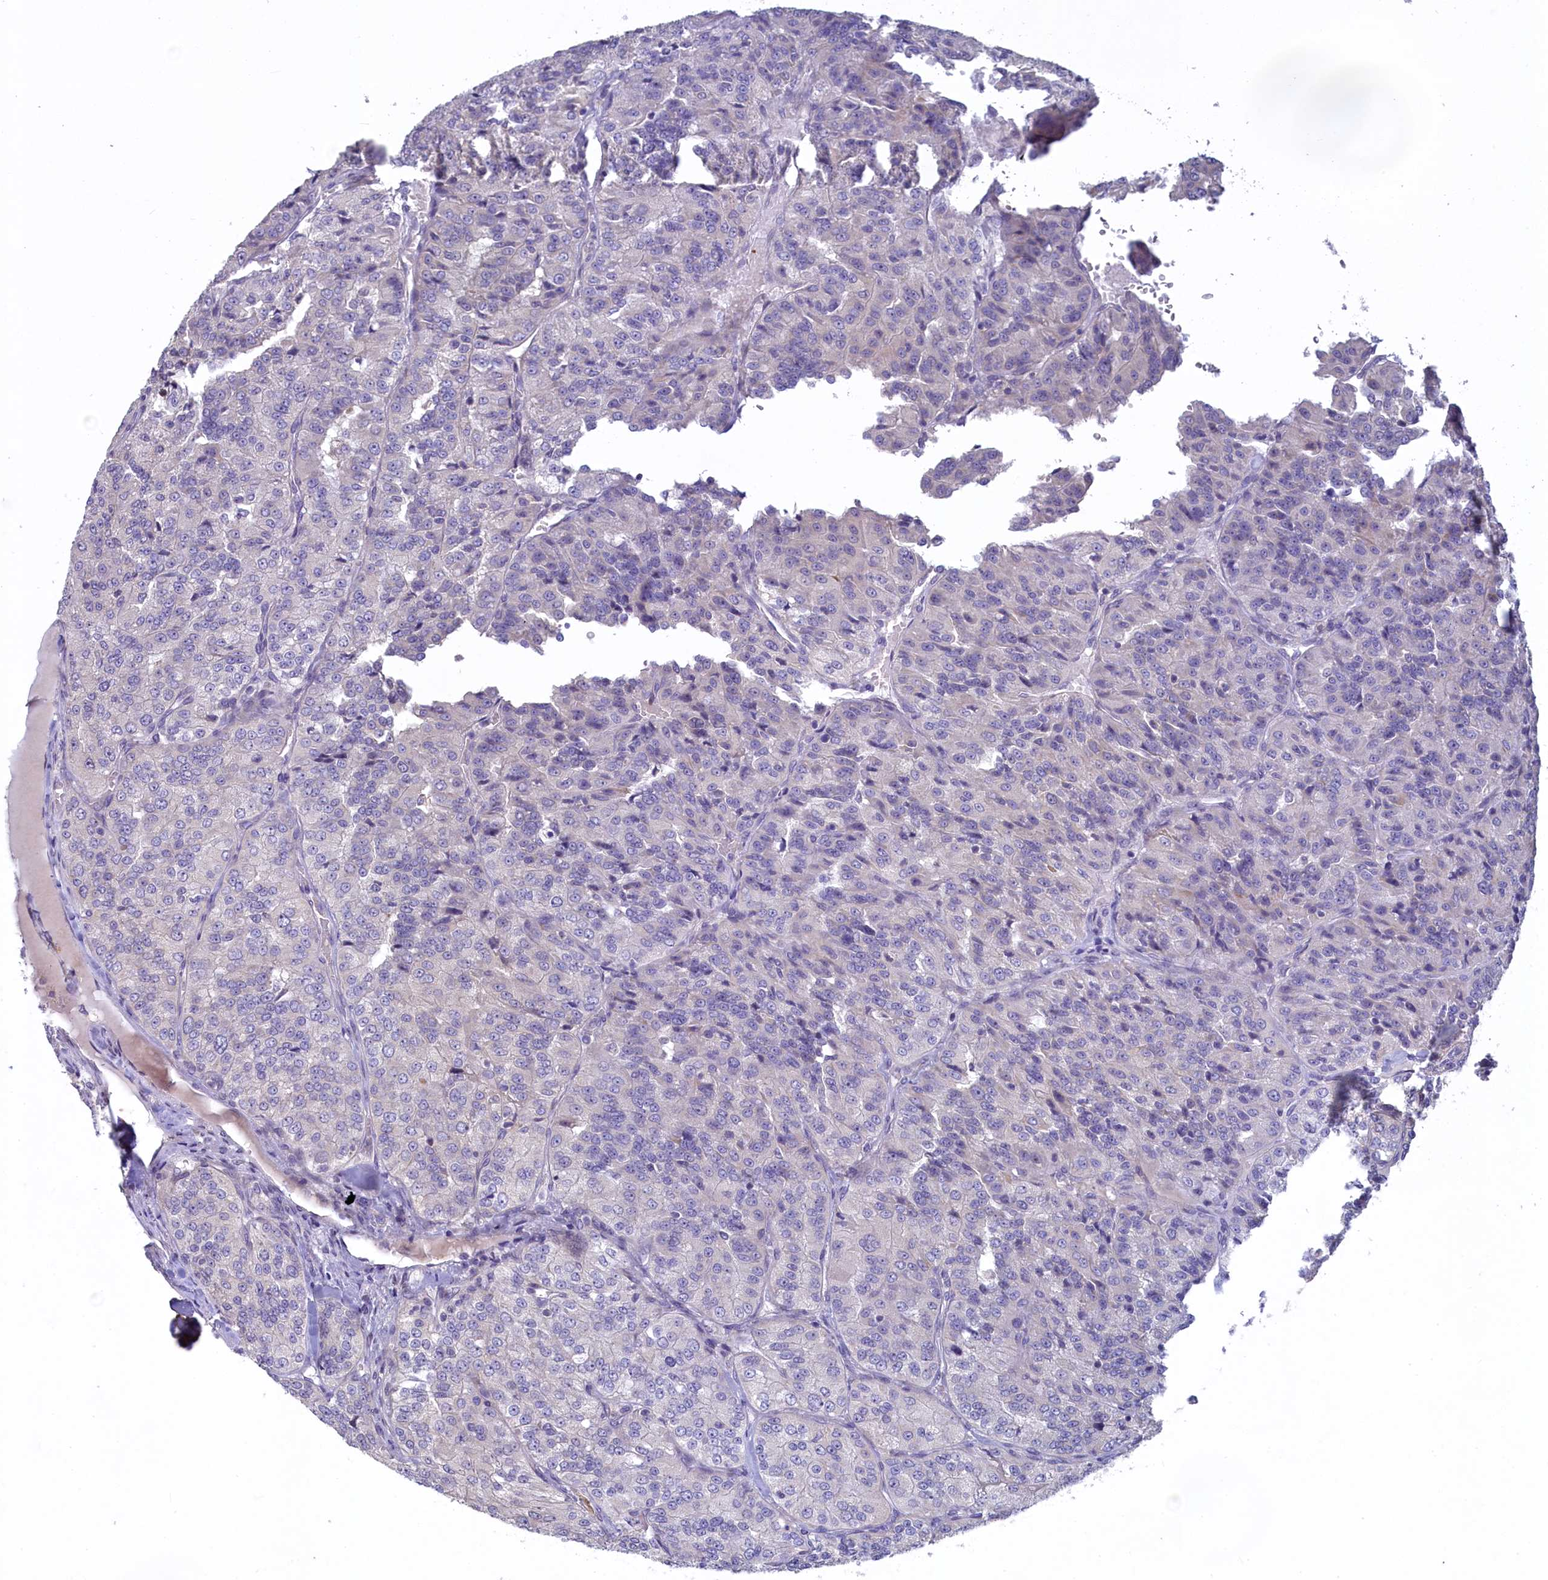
{"staining": {"intensity": "negative", "quantity": "none", "location": "none"}, "tissue": "renal cancer", "cell_type": "Tumor cells", "image_type": "cancer", "snomed": [{"axis": "morphology", "description": "Adenocarcinoma, NOS"}, {"axis": "topography", "description": "Kidney"}], "caption": "An immunohistochemistry image of adenocarcinoma (renal) is shown. There is no staining in tumor cells of adenocarcinoma (renal).", "gene": "UCHL3", "patient": {"sex": "female", "age": 63}}